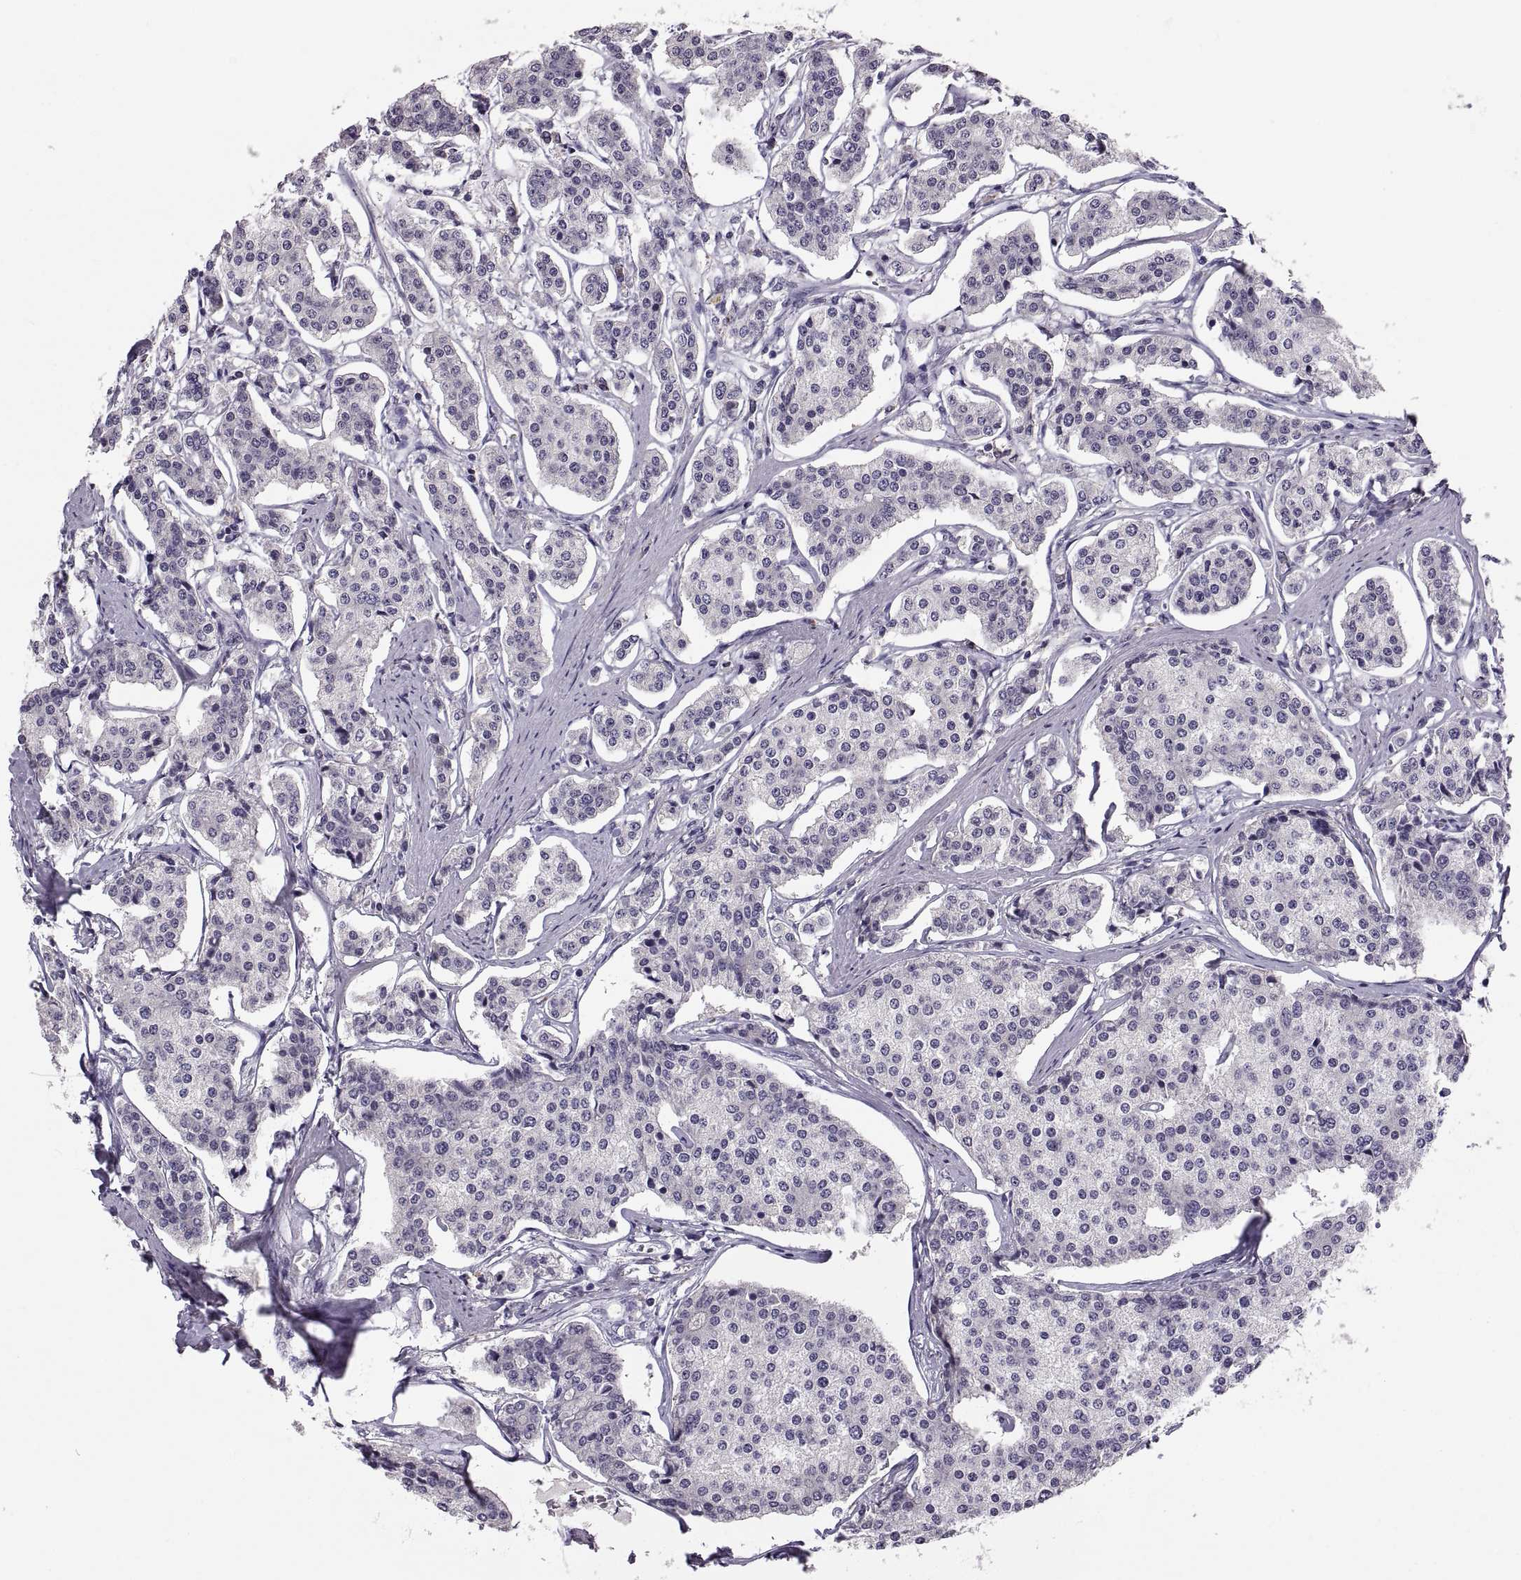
{"staining": {"intensity": "negative", "quantity": "none", "location": "none"}, "tissue": "carcinoid", "cell_type": "Tumor cells", "image_type": "cancer", "snomed": [{"axis": "morphology", "description": "Carcinoid, malignant, NOS"}, {"axis": "topography", "description": "Small intestine"}], "caption": "Human carcinoid stained for a protein using immunohistochemistry (IHC) reveals no positivity in tumor cells.", "gene": "MAGEB18", "patient": {"sex": "female", "age": 65}}